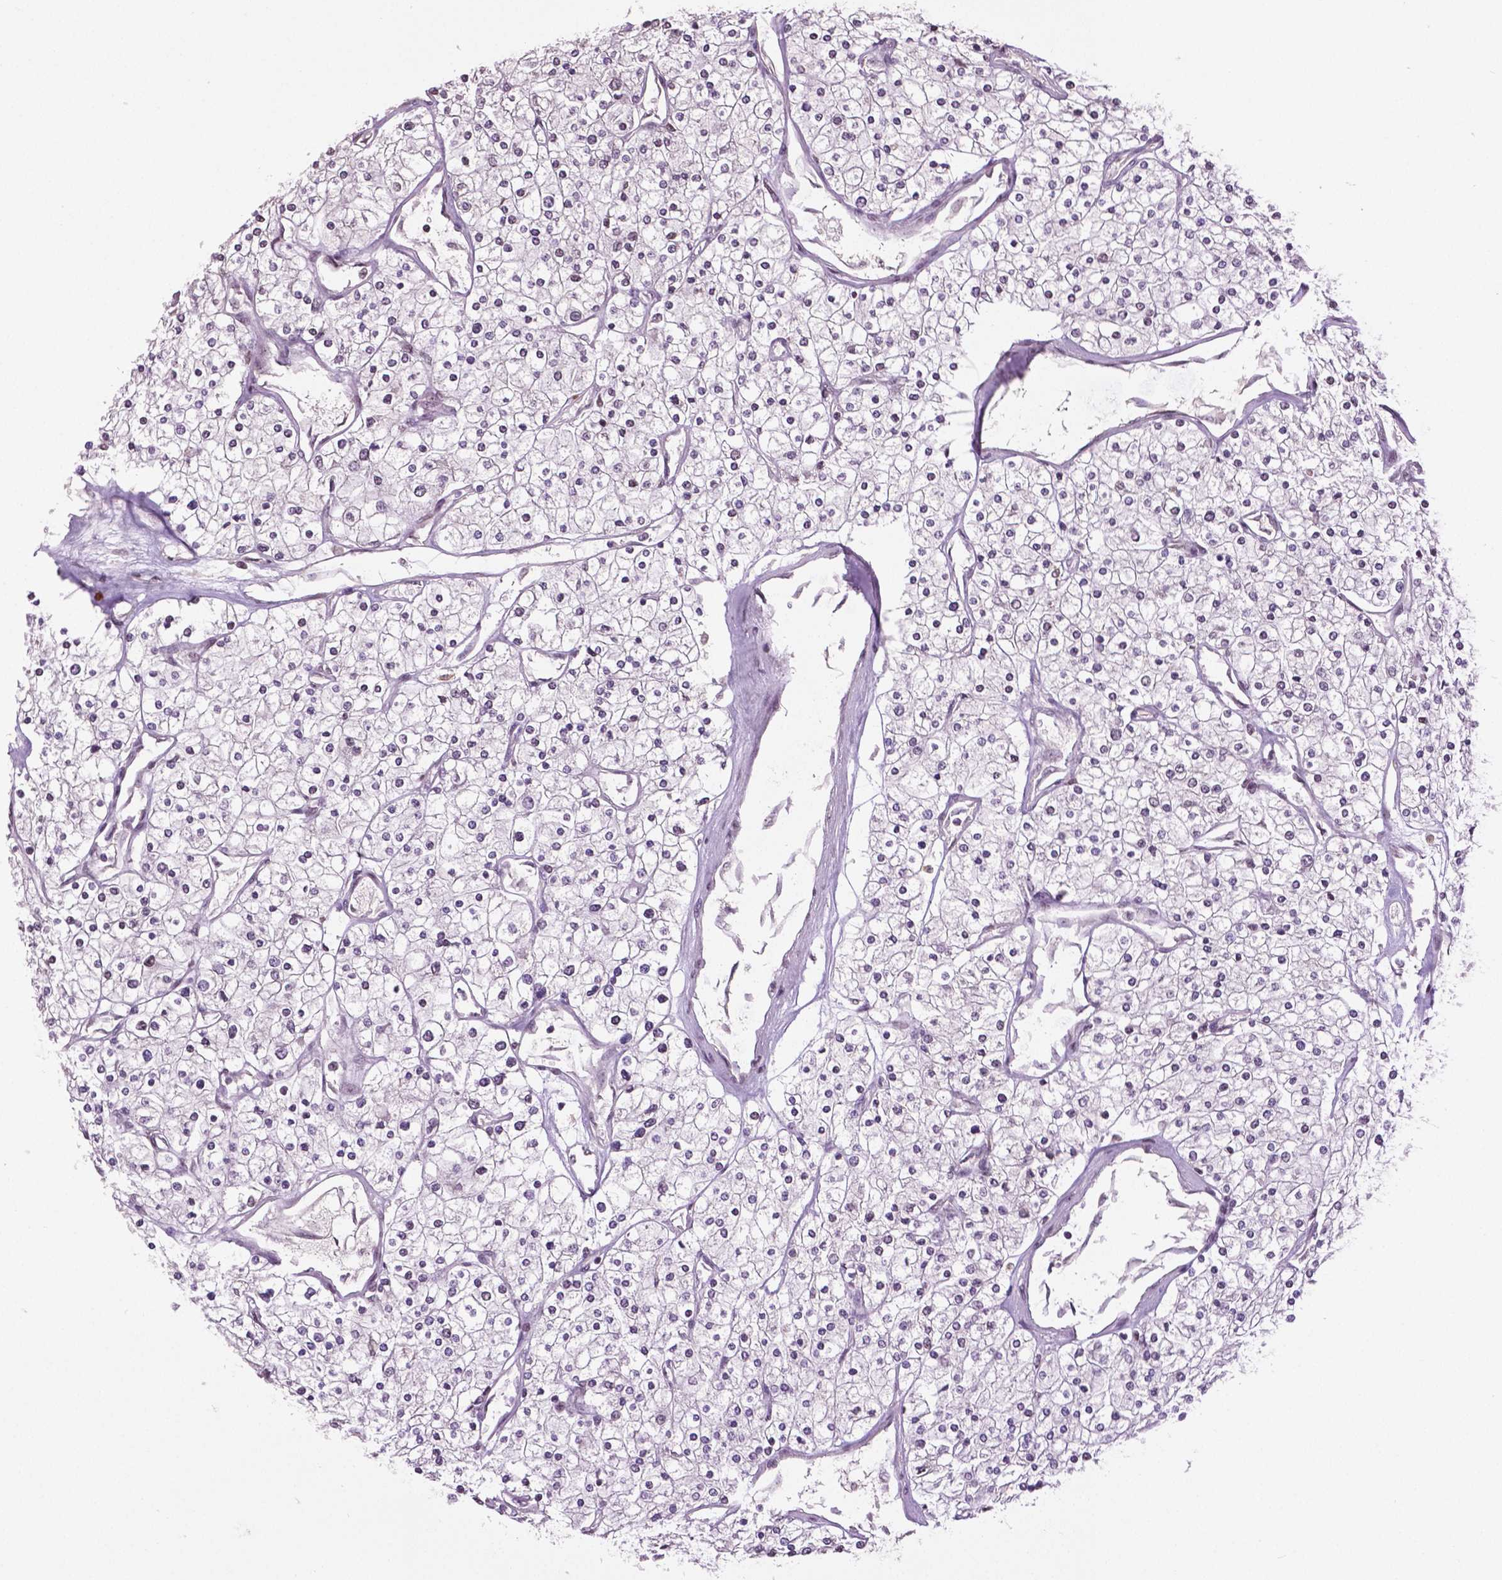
{"staining": {"intensity": "negative", "quantity": "none", "location": "none"}, "tissue": "renal cancer", "cell_type": "Tumor cells", "image_type": "cancer", "snomed": [{"axis": "morphology", "description": "Adenocarcinoma, NOS"}, {"axis": "topography", "description": "Kidney"}], "caption": "Human renal adenocarcinoma stained for a protein using immunohistochemistry (IHC) exhibits no positivity in tumor cells.", "gene": "DLX5", "patient": {"sex": "male", "age": 80}}